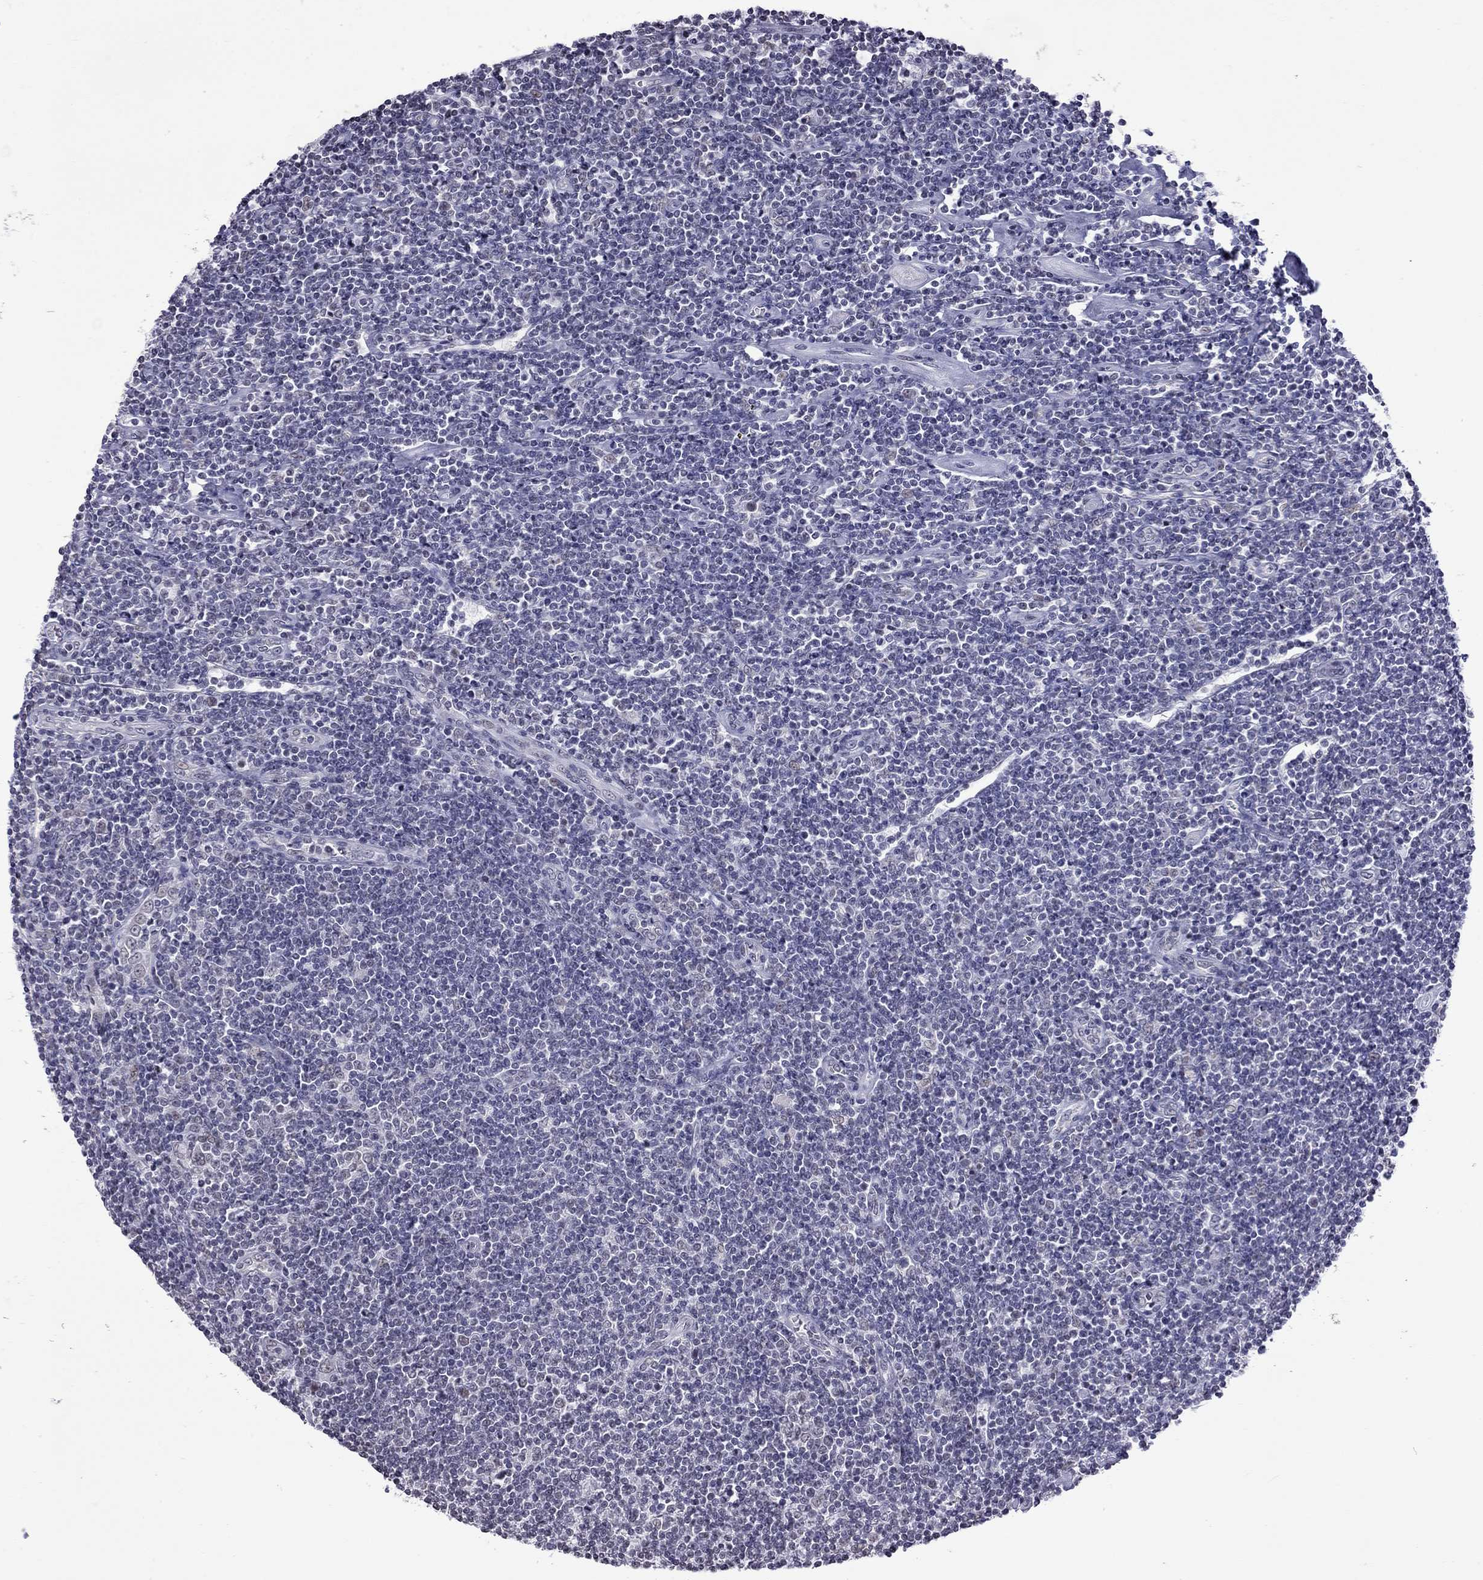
{"staining": {"intensity": "negative", "quantity": "none", "location": "none"}, "tissue": "lymphoma", "cell_type": "Tumor cells", "image_type": "cancer", "snomed": [{"axis": "morphology", "description": "Hodgkin's disease, NOS"}, {"axis": "topography", "description": "Lymph node"}], "caption": "A micrograph of lymphoma stained for a protein exhibits no brown staining in tumor cells.", "gene": "PPP1R3A", "patient": {"sex": "male", "age": 40}}